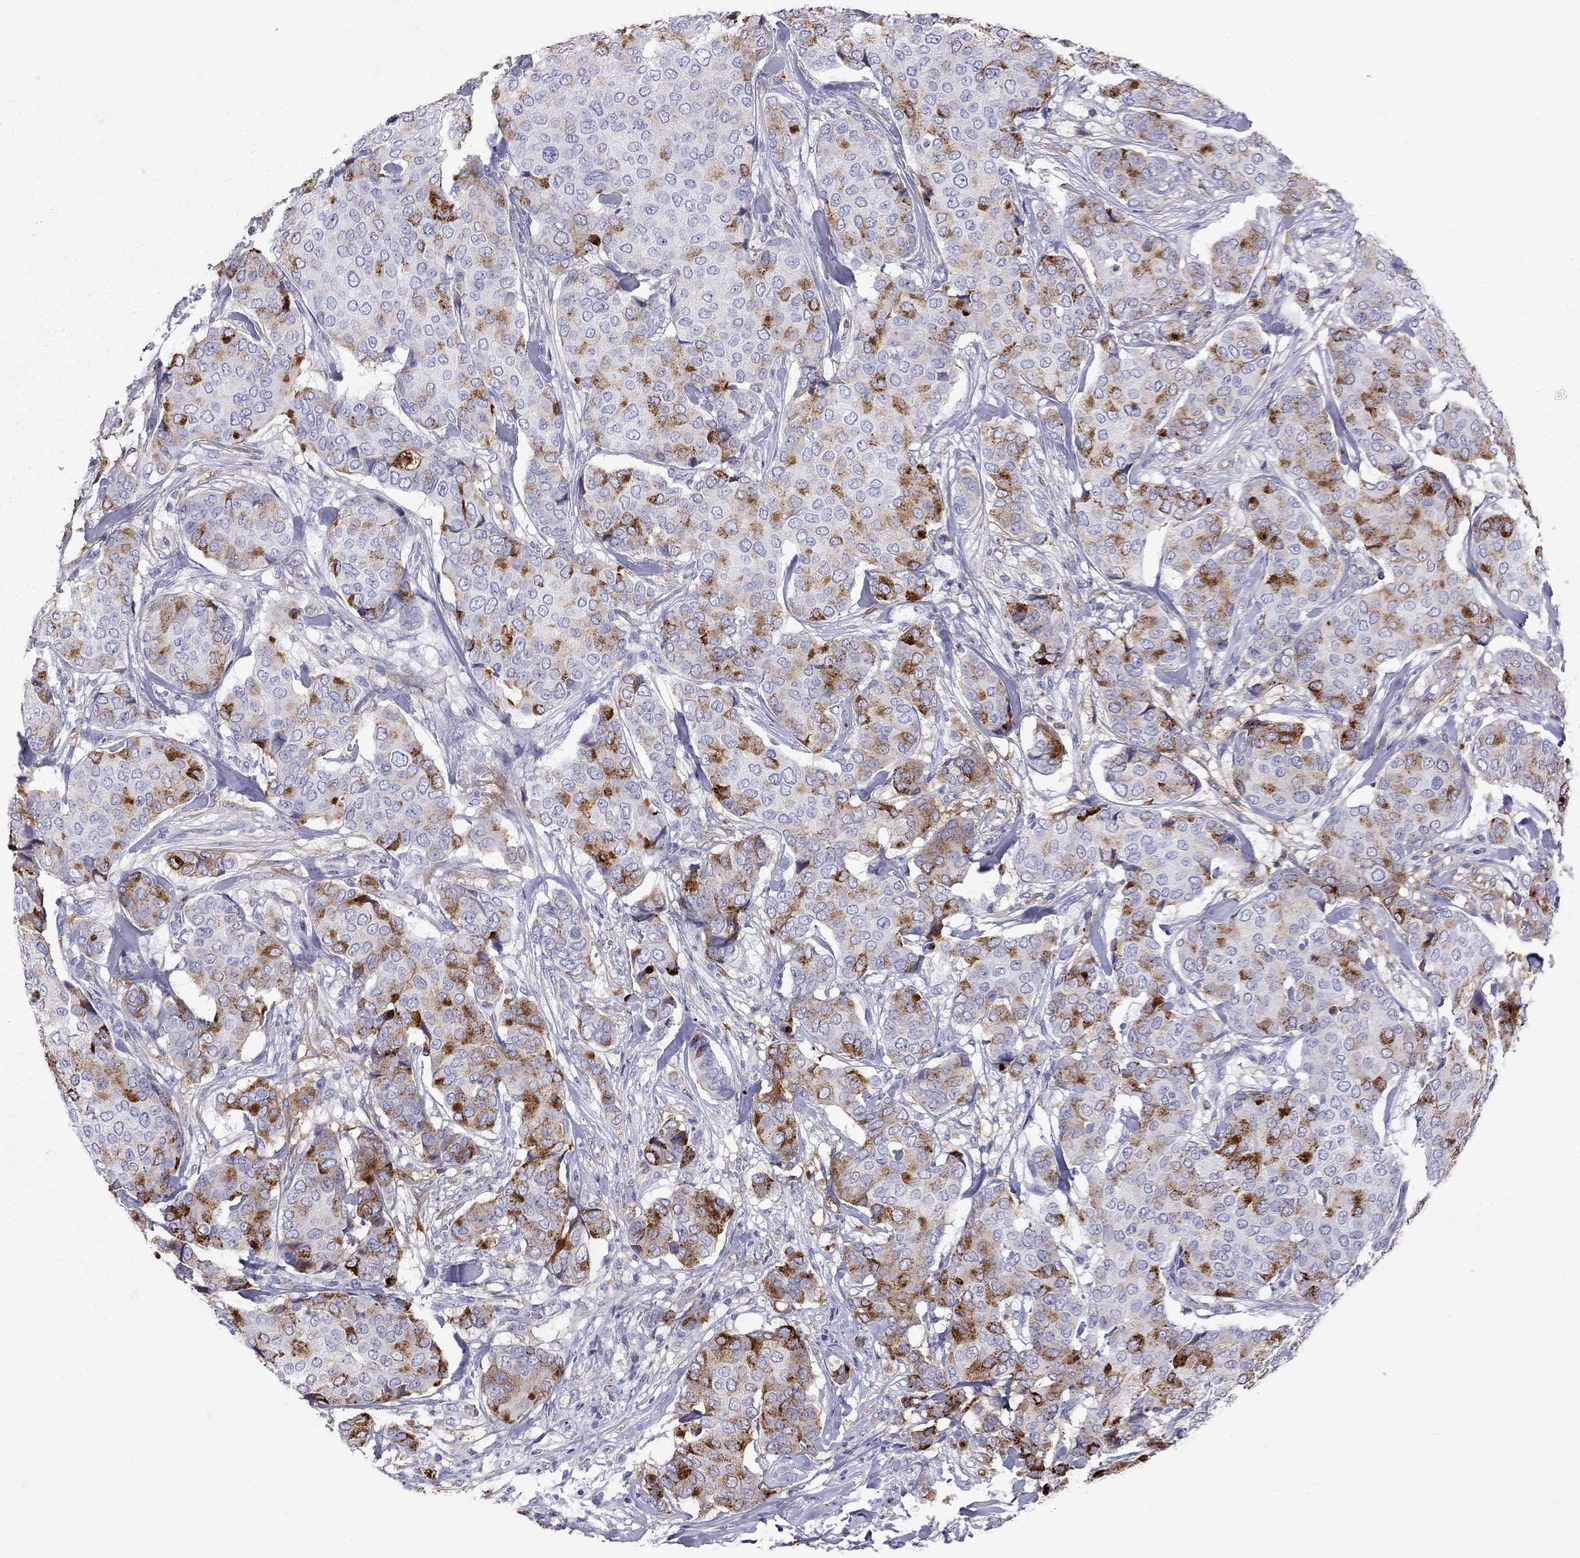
{"staining": {"intensity": "strong", "quantity": "25%-75%", "location": "cytoplasmic/membranous"}, "tissue": "breast cancer", "cell_type": "Tumor cells", "image_type": "cancer", "snomed": [{"axis": "morphology", "description": "Duct carcinoma"}, {"axis": "topography", "description": "Breast"}], "caption": "DAB immunohistochemical staining of breast cancer (infiltrating ductal carcinoma) exhibits strong cytoplasmic/membranous protein positivity in about 25%-75% of tumor cells.", "gene": "SERPINA3", "patient": {"sex": "female", "age": 75}}